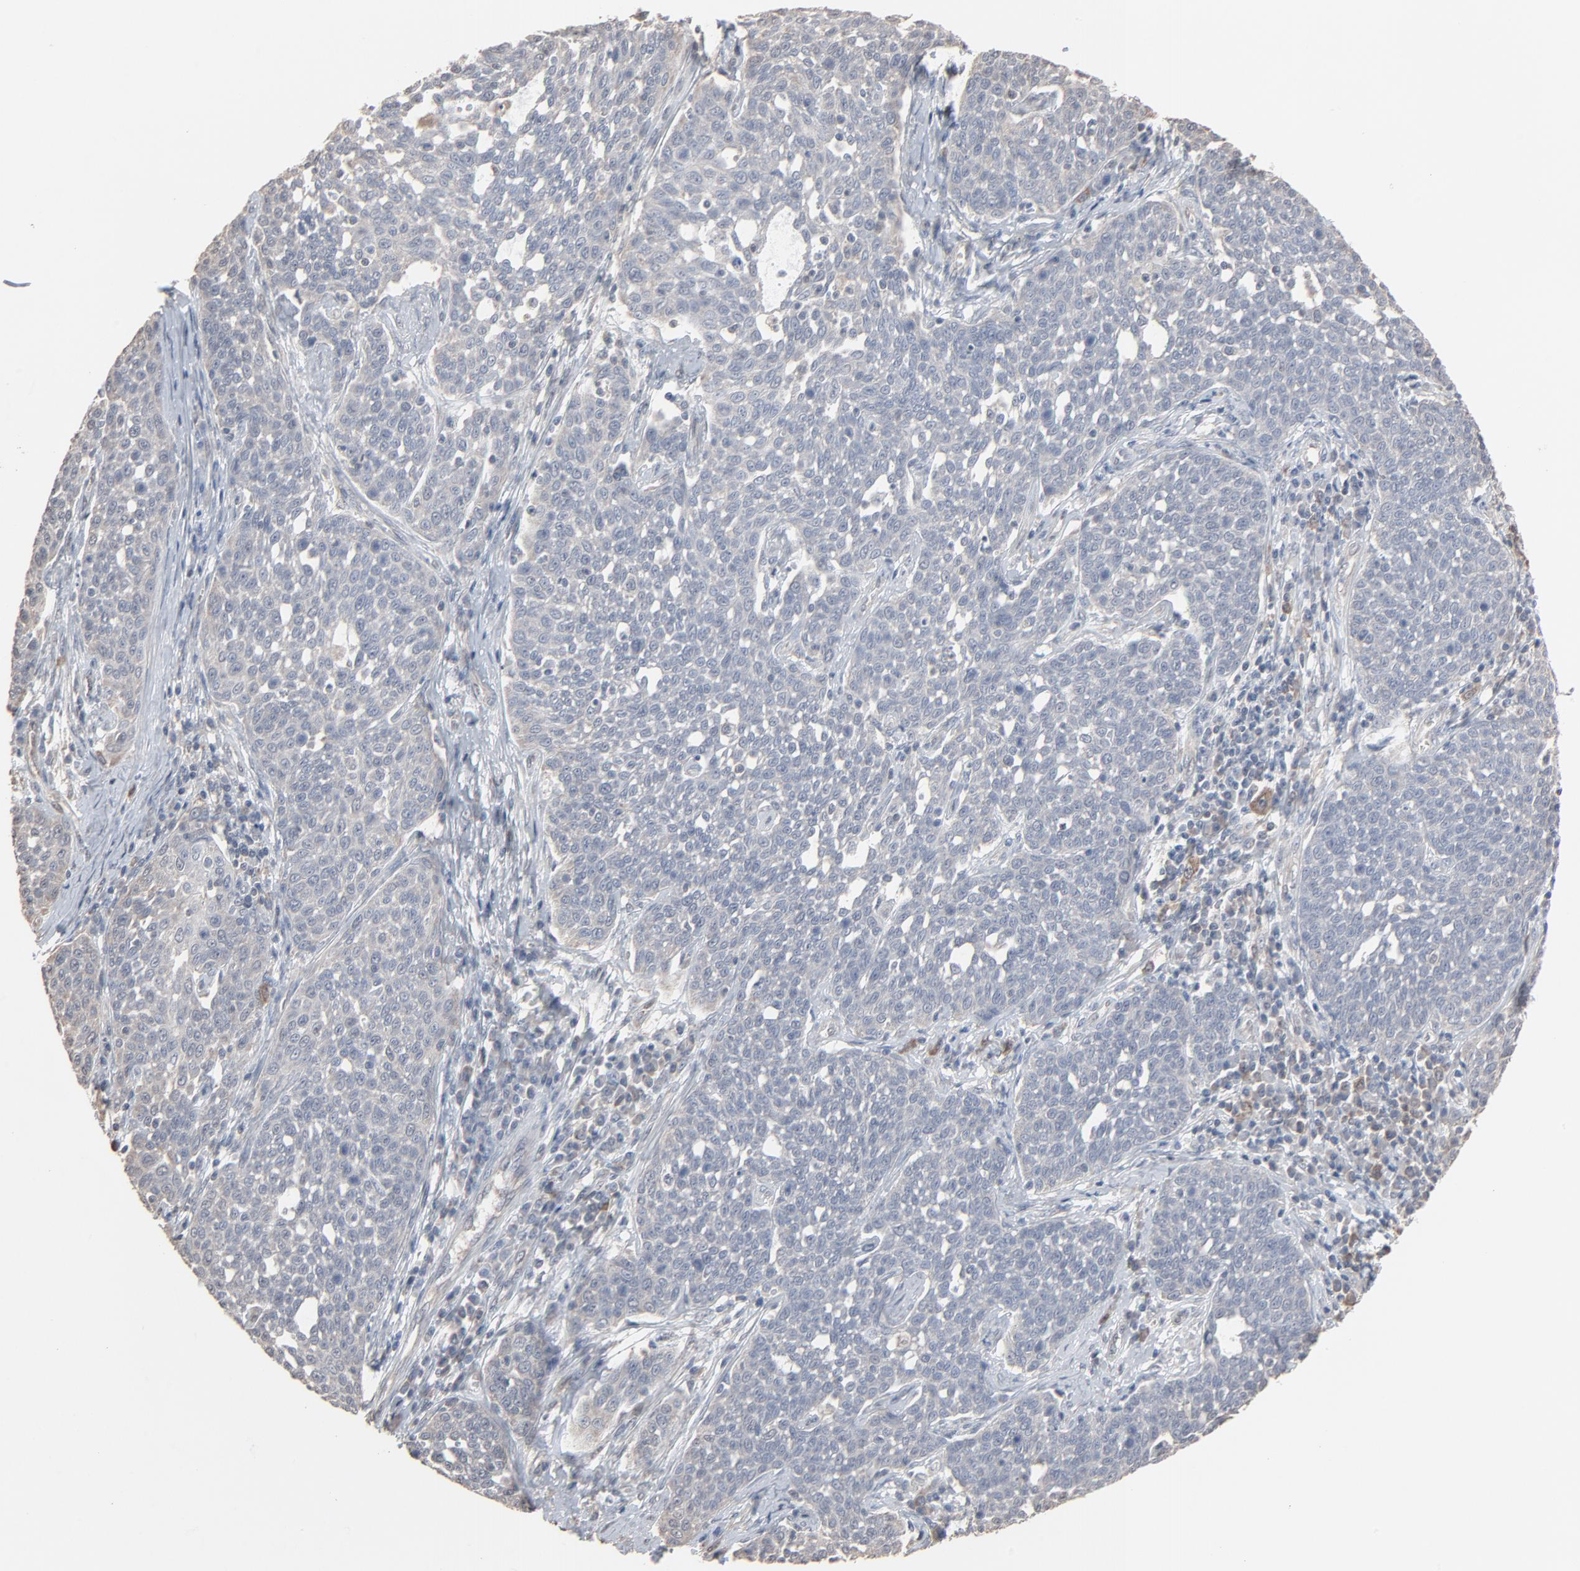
{"staining": {"intensity": "negative", "quantity": "none", "location": "none"}, "tissue": "cervical cancer", "cell_type": "Tumor cells", "image_type": "cancer", "snomed": [{"axis": "morphology", "description": "Squamous cell carcinoma, NOS"}, {"axis": "topography", "description": "Cervix"}], "caption": "A high-resolution histopathology image shows immunohistochemistry (IHC) staining of cervical cancer (squamous cell carcinoma), which shows no significant positivity in tumor cells. Brightfield microscopy of IHC stained with DAB (3,3'-diaminobenzidine) (brown) and hematoxylin (blue), captured at high magnification.", "gene": "CCT5", "patient": {"sex": "female", "age": 34}}